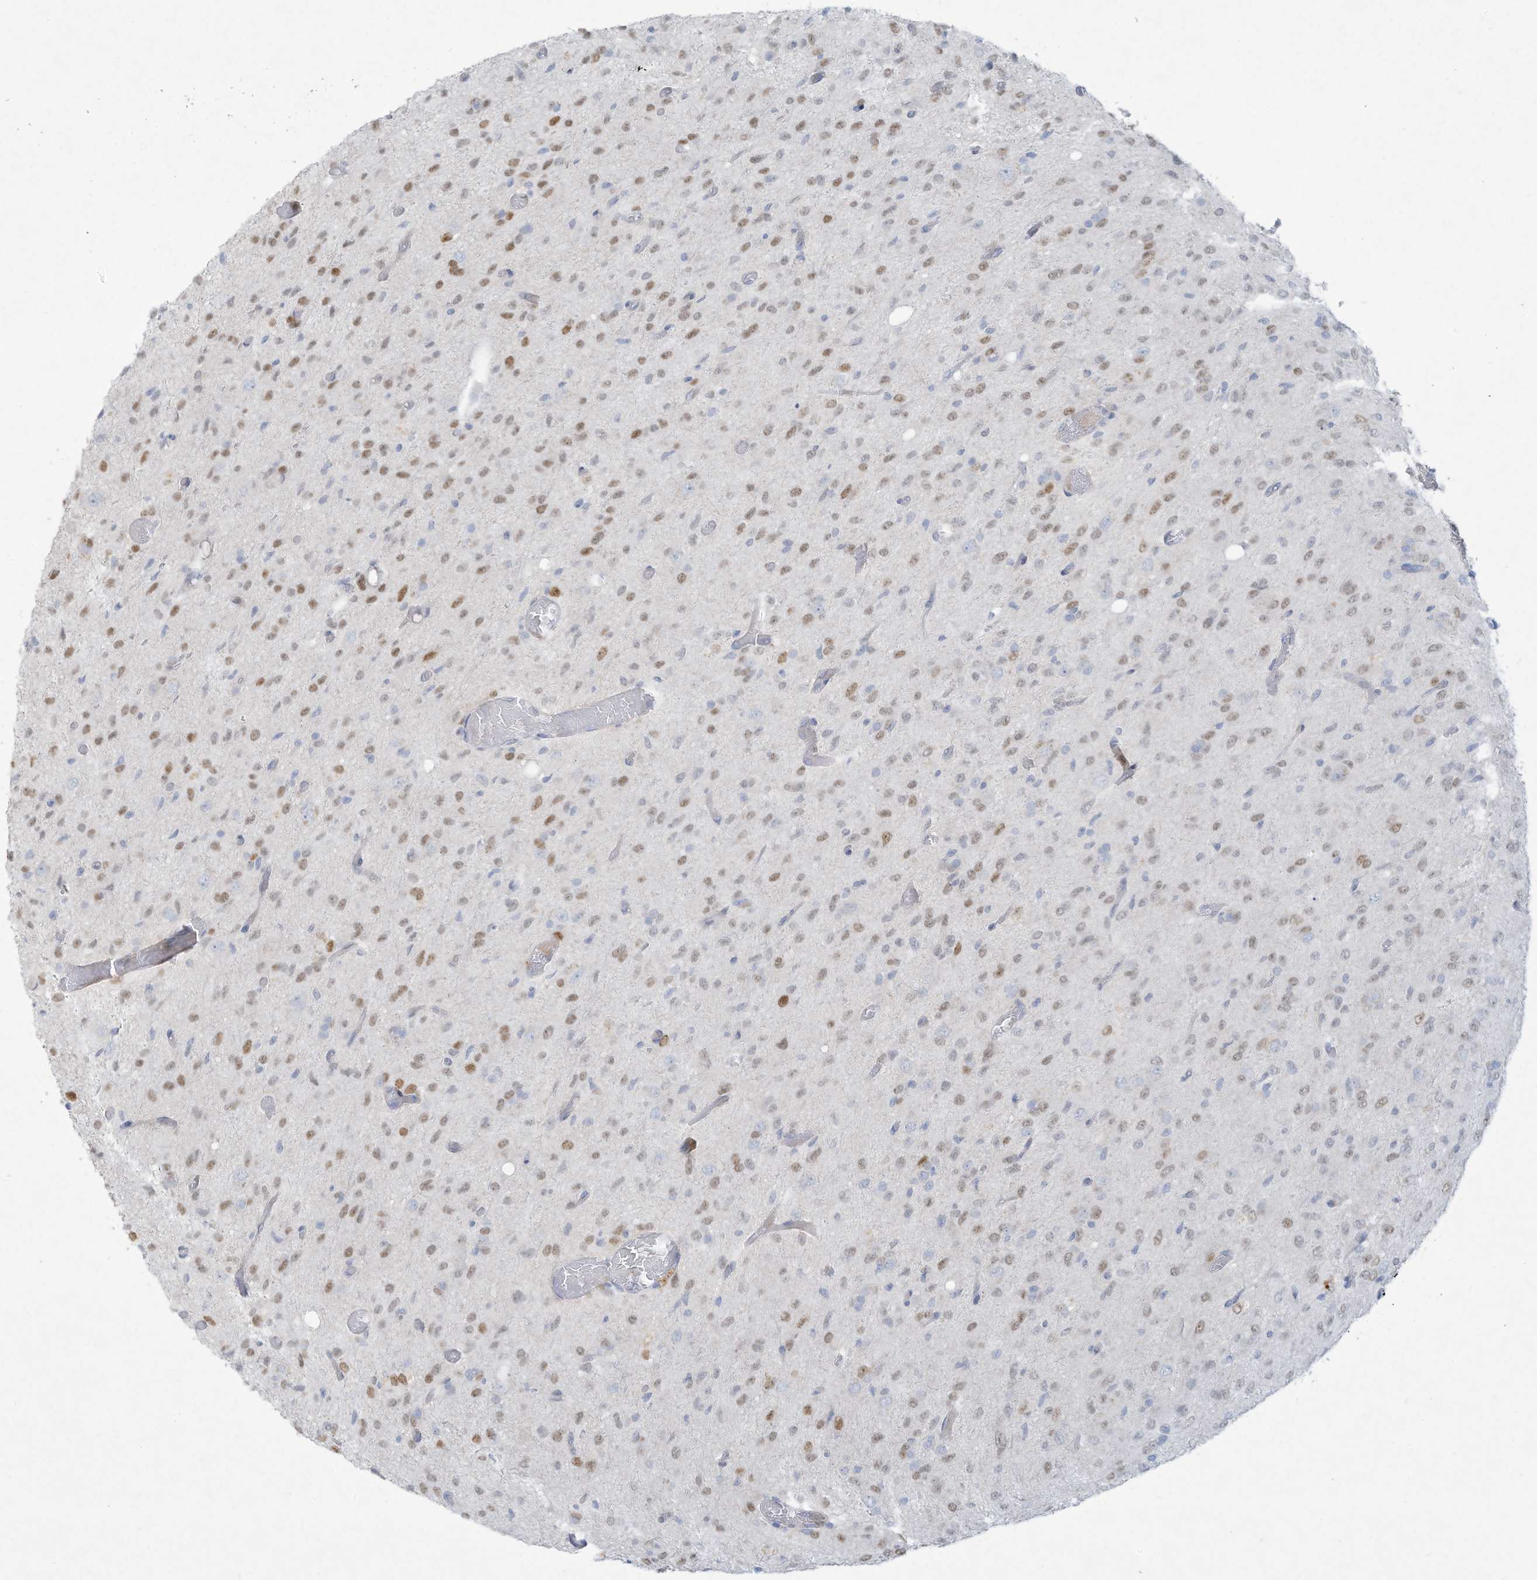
{"staining": {"intensity": "weak", "quantity": "25%-75%", "location": "nuclear"}, "tissue": "glioma", "cell_type": "Tumor cells", "image_type": "cancer", "snomed": [{"axis": "morphology", "description": "Glioma, malignant, High grade"}, {"axis": "topography", "description": "Brain"}], "caption": "Immunohistochemical staining of human malignant glioma (high-grade) demonstrates low levels of weak nuclear expression in about 25%-75% of tumor cells. (DAB (3,3'-diaminobenzidine) = brown stain, brightfield microscopy at high magnification).", "gene": "PAX6", "patient": {"sex": "female", "age": 59}}